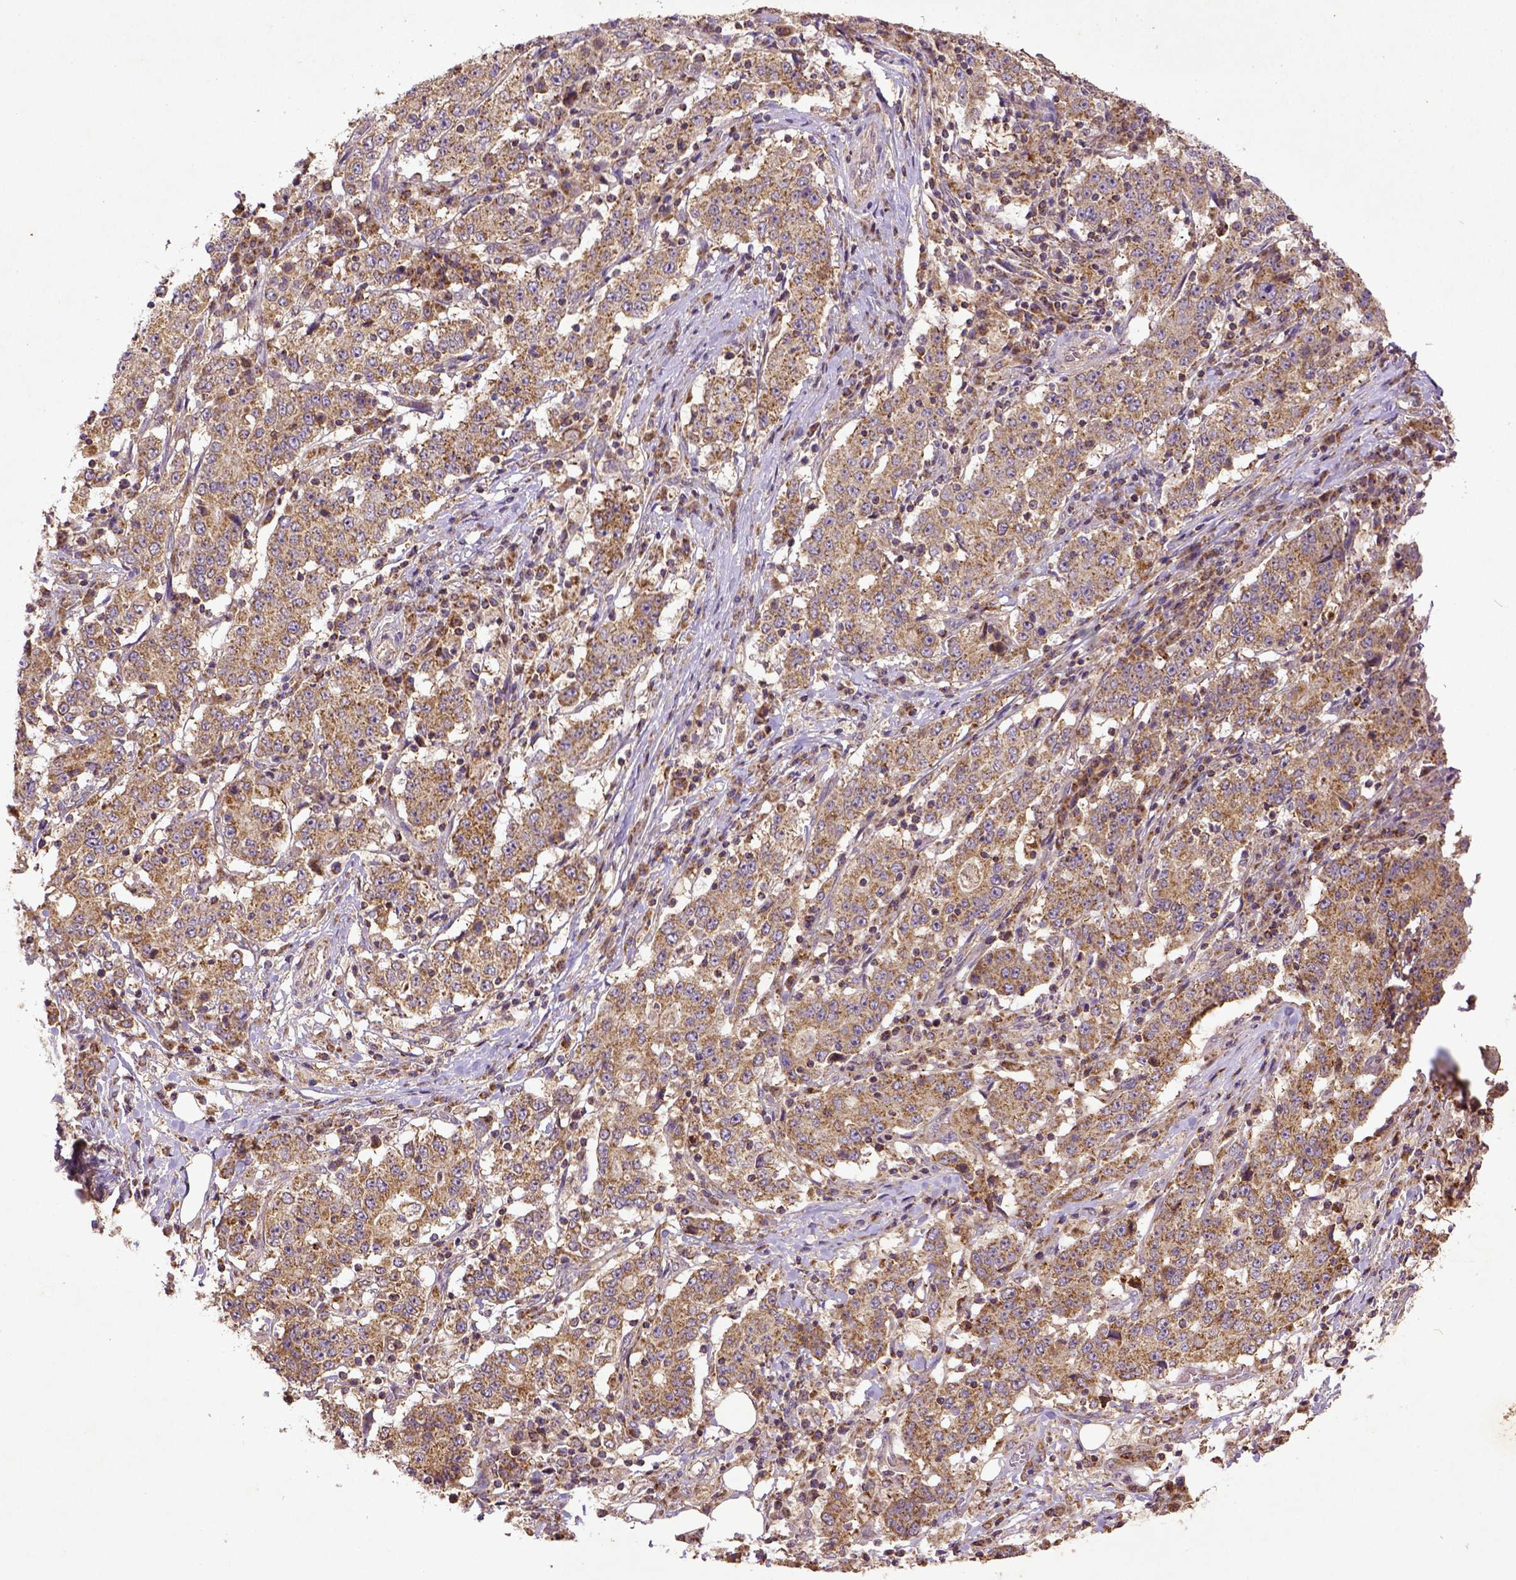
{"staining": {"intensity": "moderate", "quantity": ">75%", "location": "cytoplasmic/membranous"}, "tissue": "stomach cancer", "cell_type": "Tumor cells", "image_type": "cancer", "snomed": [{"axis": "morphology", "description": "Adenocarcinoma, NOS"}, {"axis": "topography", "description": "Stomach"}], "caption": "This is an image of IHC staining of adenocarcinoma (stomach), which shows moderate positivity in the cytoplasmic/membranous of tumor cells.", "gene": "MT-CO1", "patient": {"sex": "male", "age": 59}}